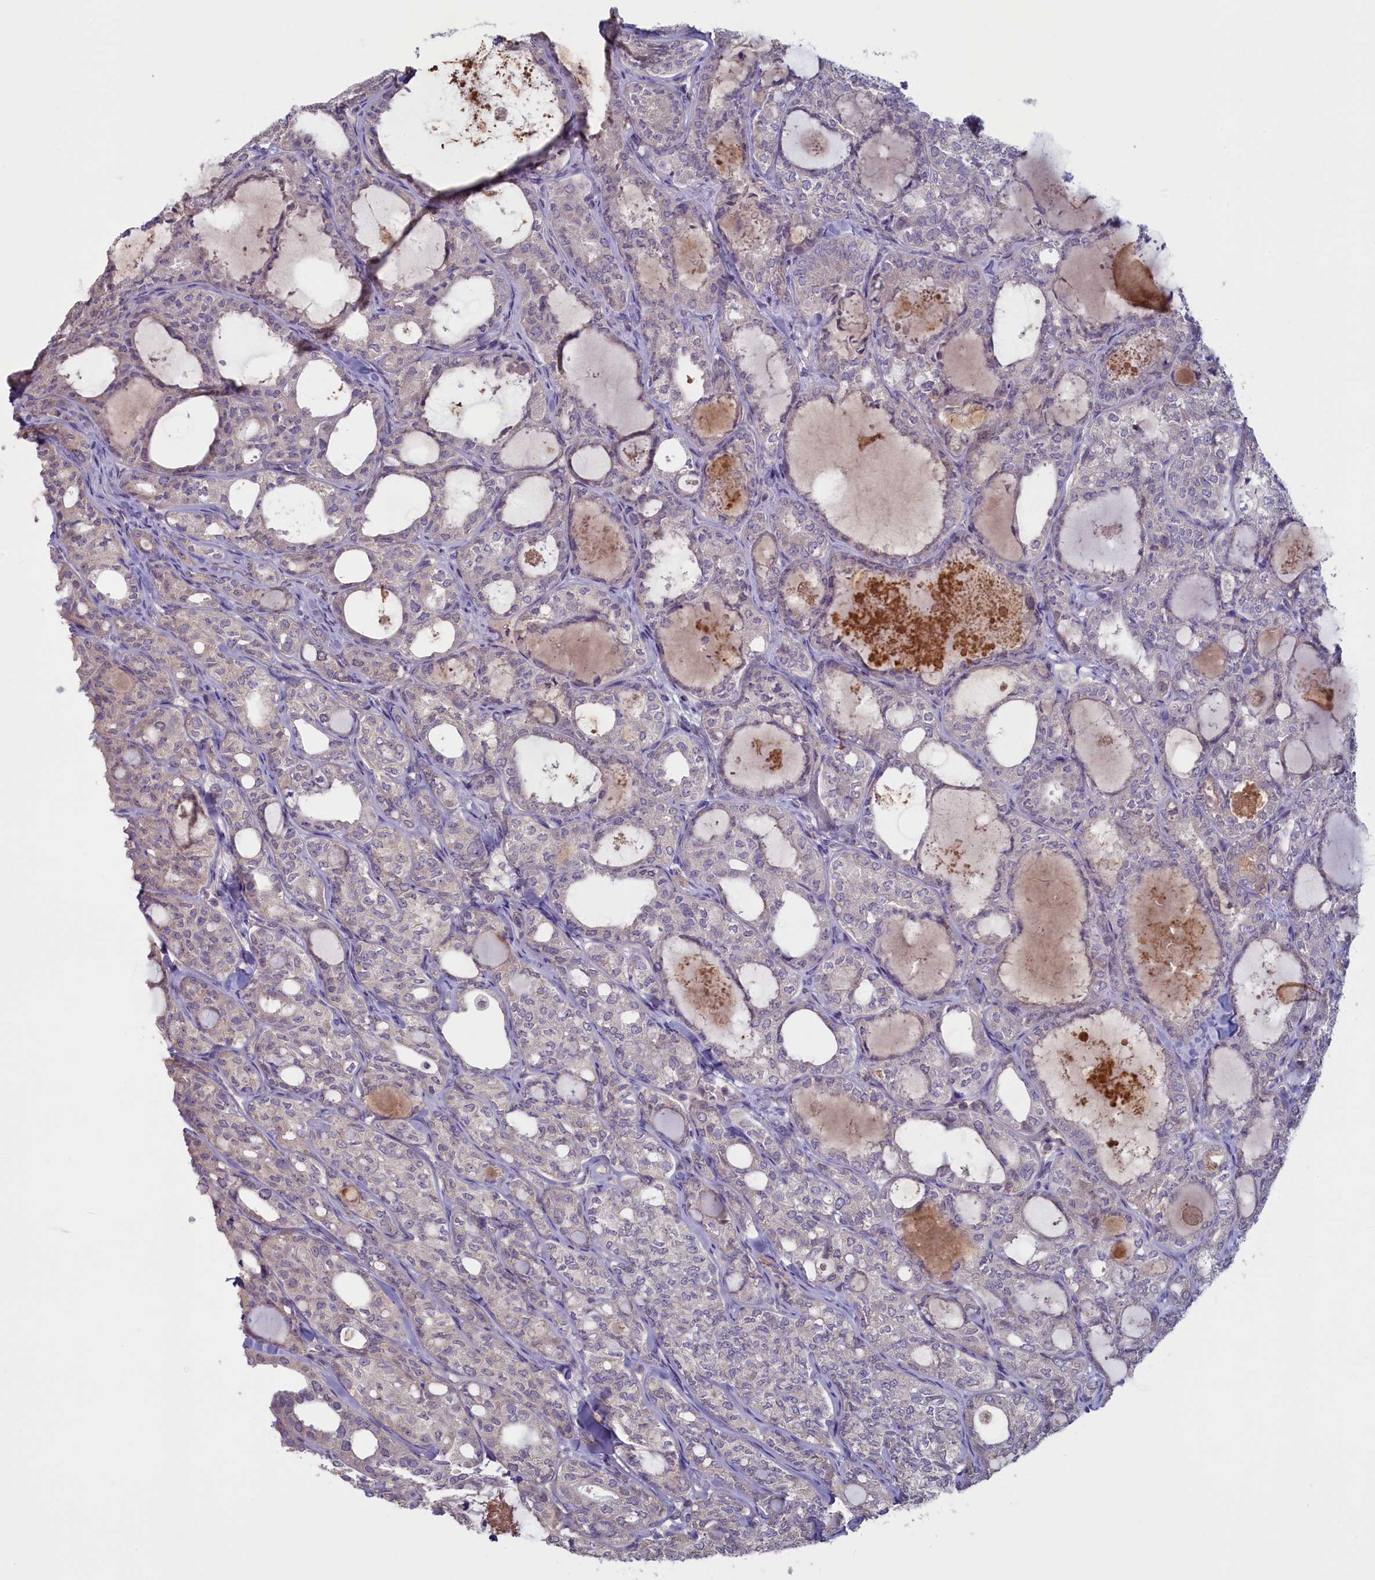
{"staining": {"intensity": "negative", "quantity": "none", "location": "none"}, "tissue": "thyroid cancer", "cell_type": "Tumor cells", "image_type": "cancer", "snomed": [{"axis": "morphology", "description": "Follicular adenoma carcinoma, NOS"}, {"axis": "topography", "description": "Thyroid gland"}], "caption": "An IHC histopathology image of thyroid follicular adenoma carcinoma is shown. There is no staining in tumor cells of thyroid follicular adenoma carcinoma.", "gene": "ATF7IP2", "patient": {"sex": "male", "age": 75}}